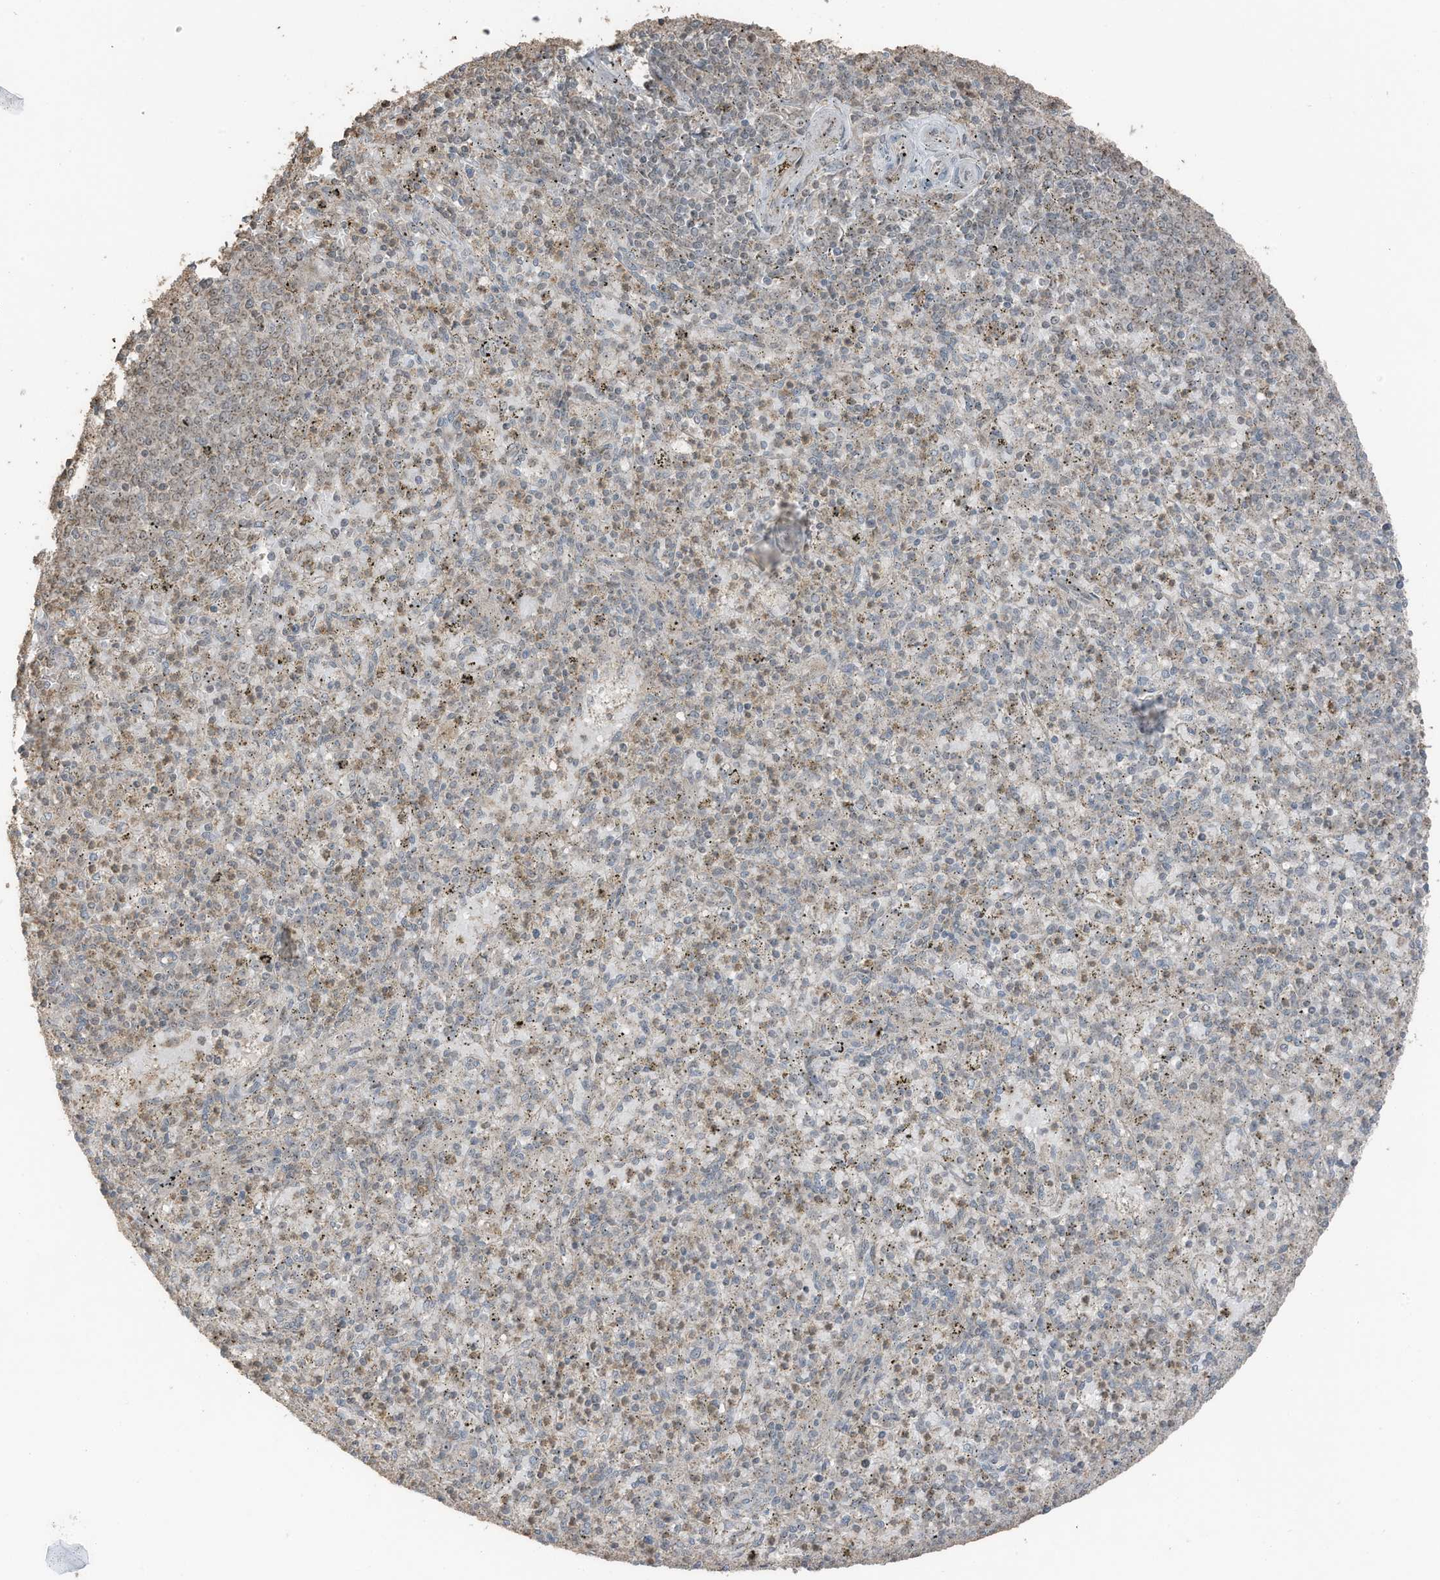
{"staining": {"intensity": "moderate", "quantity": "25%-75%", "location": "nuclear"}, "tissue": "spleen", "cell_type": "Cells in red pulp", "image_type": "normal", "snomed": [{"axis": "morphology", "description": "Normal tissue, NOS"}, {"axis": "topography", "description": "Spleen"}], "caption": "The photomicrograph exhibits immunohistochemical staining of normal spleen. There is moderate nuclear positivity is identified in approximately 25%-75% of cells in red pulp.", "gene": "UTP3", "patient": {"sex": "male", "age": 72}}